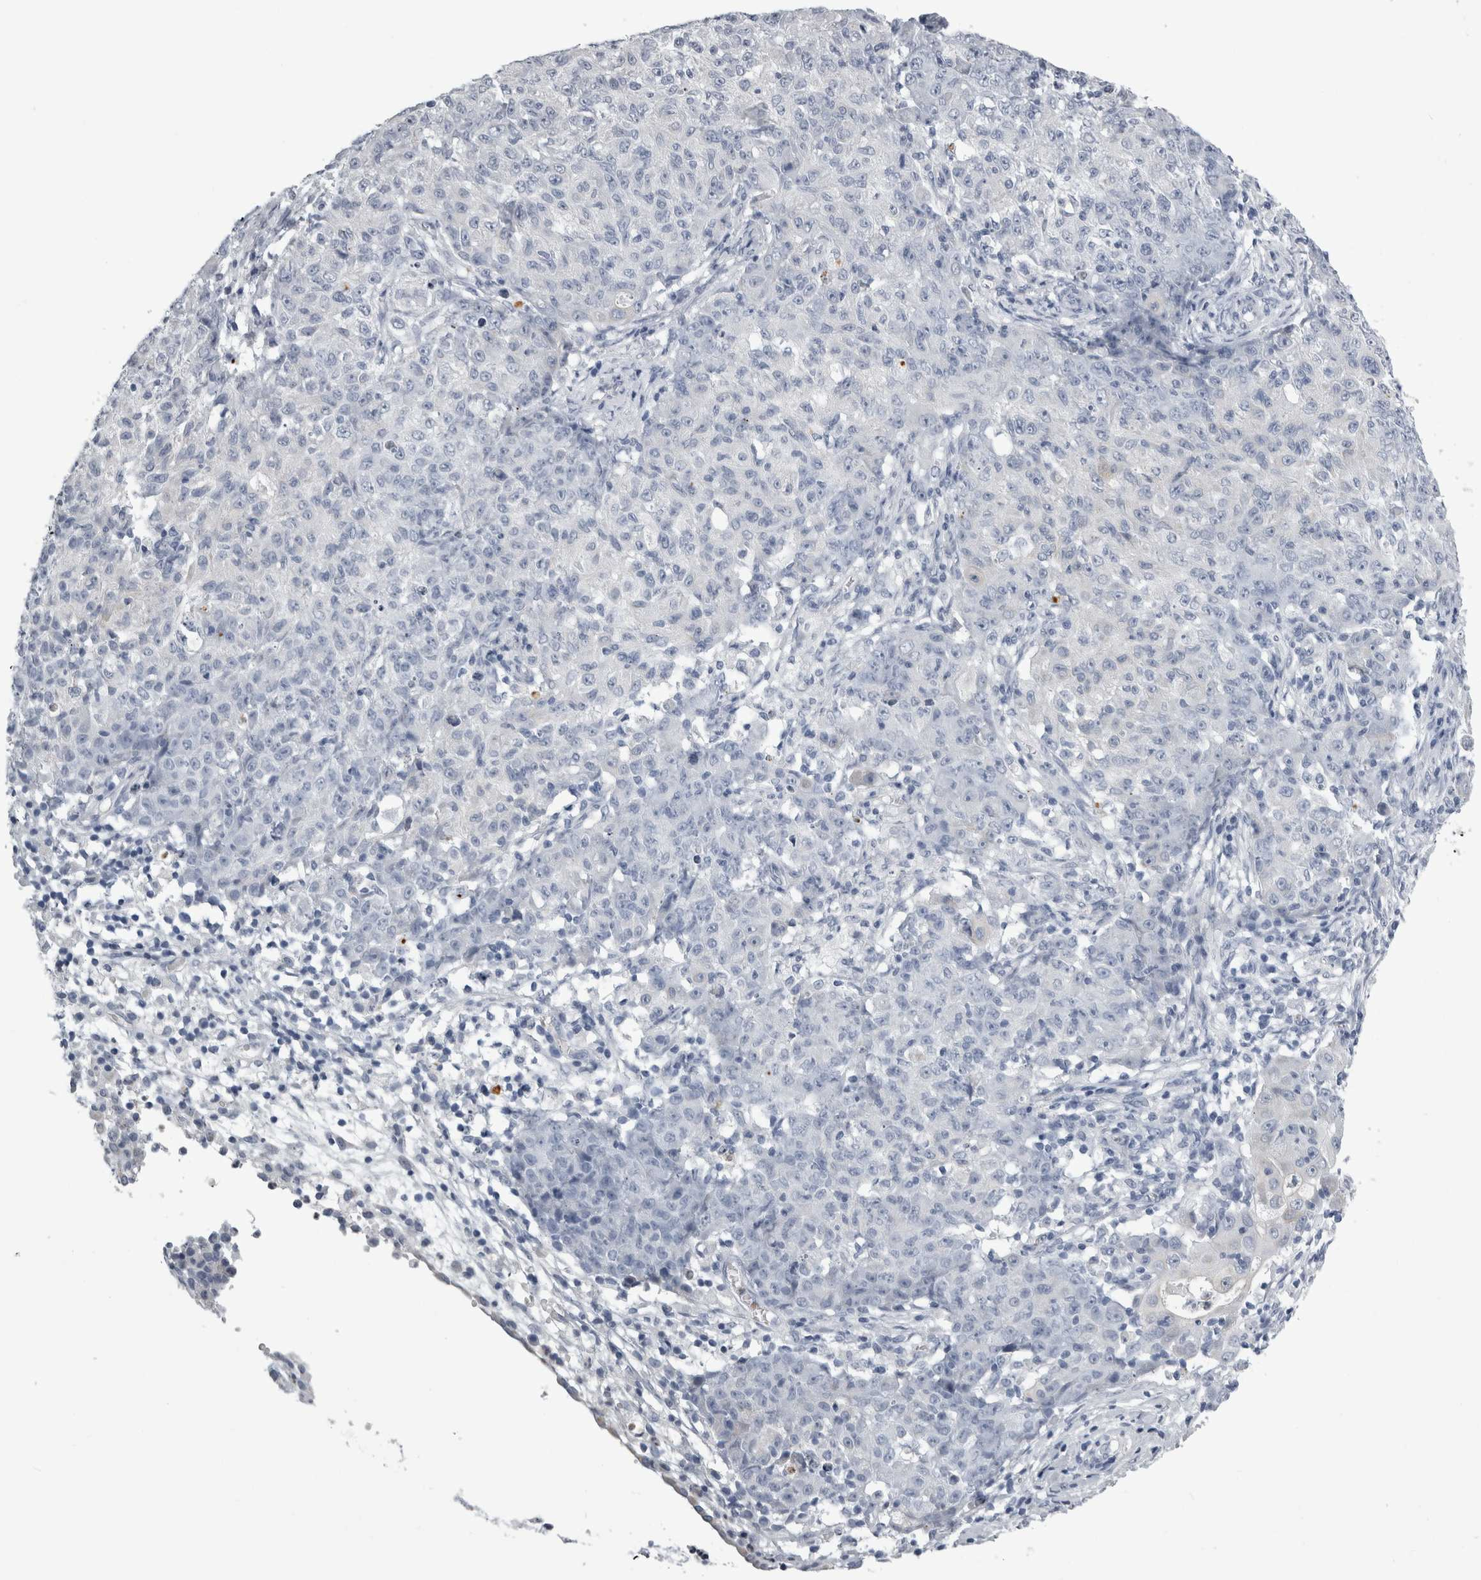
{"staining": {"intensity": "negative", "quantity": "none", "location": "none"}, "tissue": "ovarian cancer", "cell_type": "Tumor cells", "image_type": "cancer", "snomed": [{"axis": "morphology", "description": "Carcinoma, endometroid"}, {"axis": "topography", "description": "Ovary"}], "caption": "A photomicrograph of human ovarian endometroid carcinoma is negative for staining in tumor cells. Nuclei are stained in blue.", "gene": "ALDH8A1", "patient": {"sex": "female", "age": 42}}